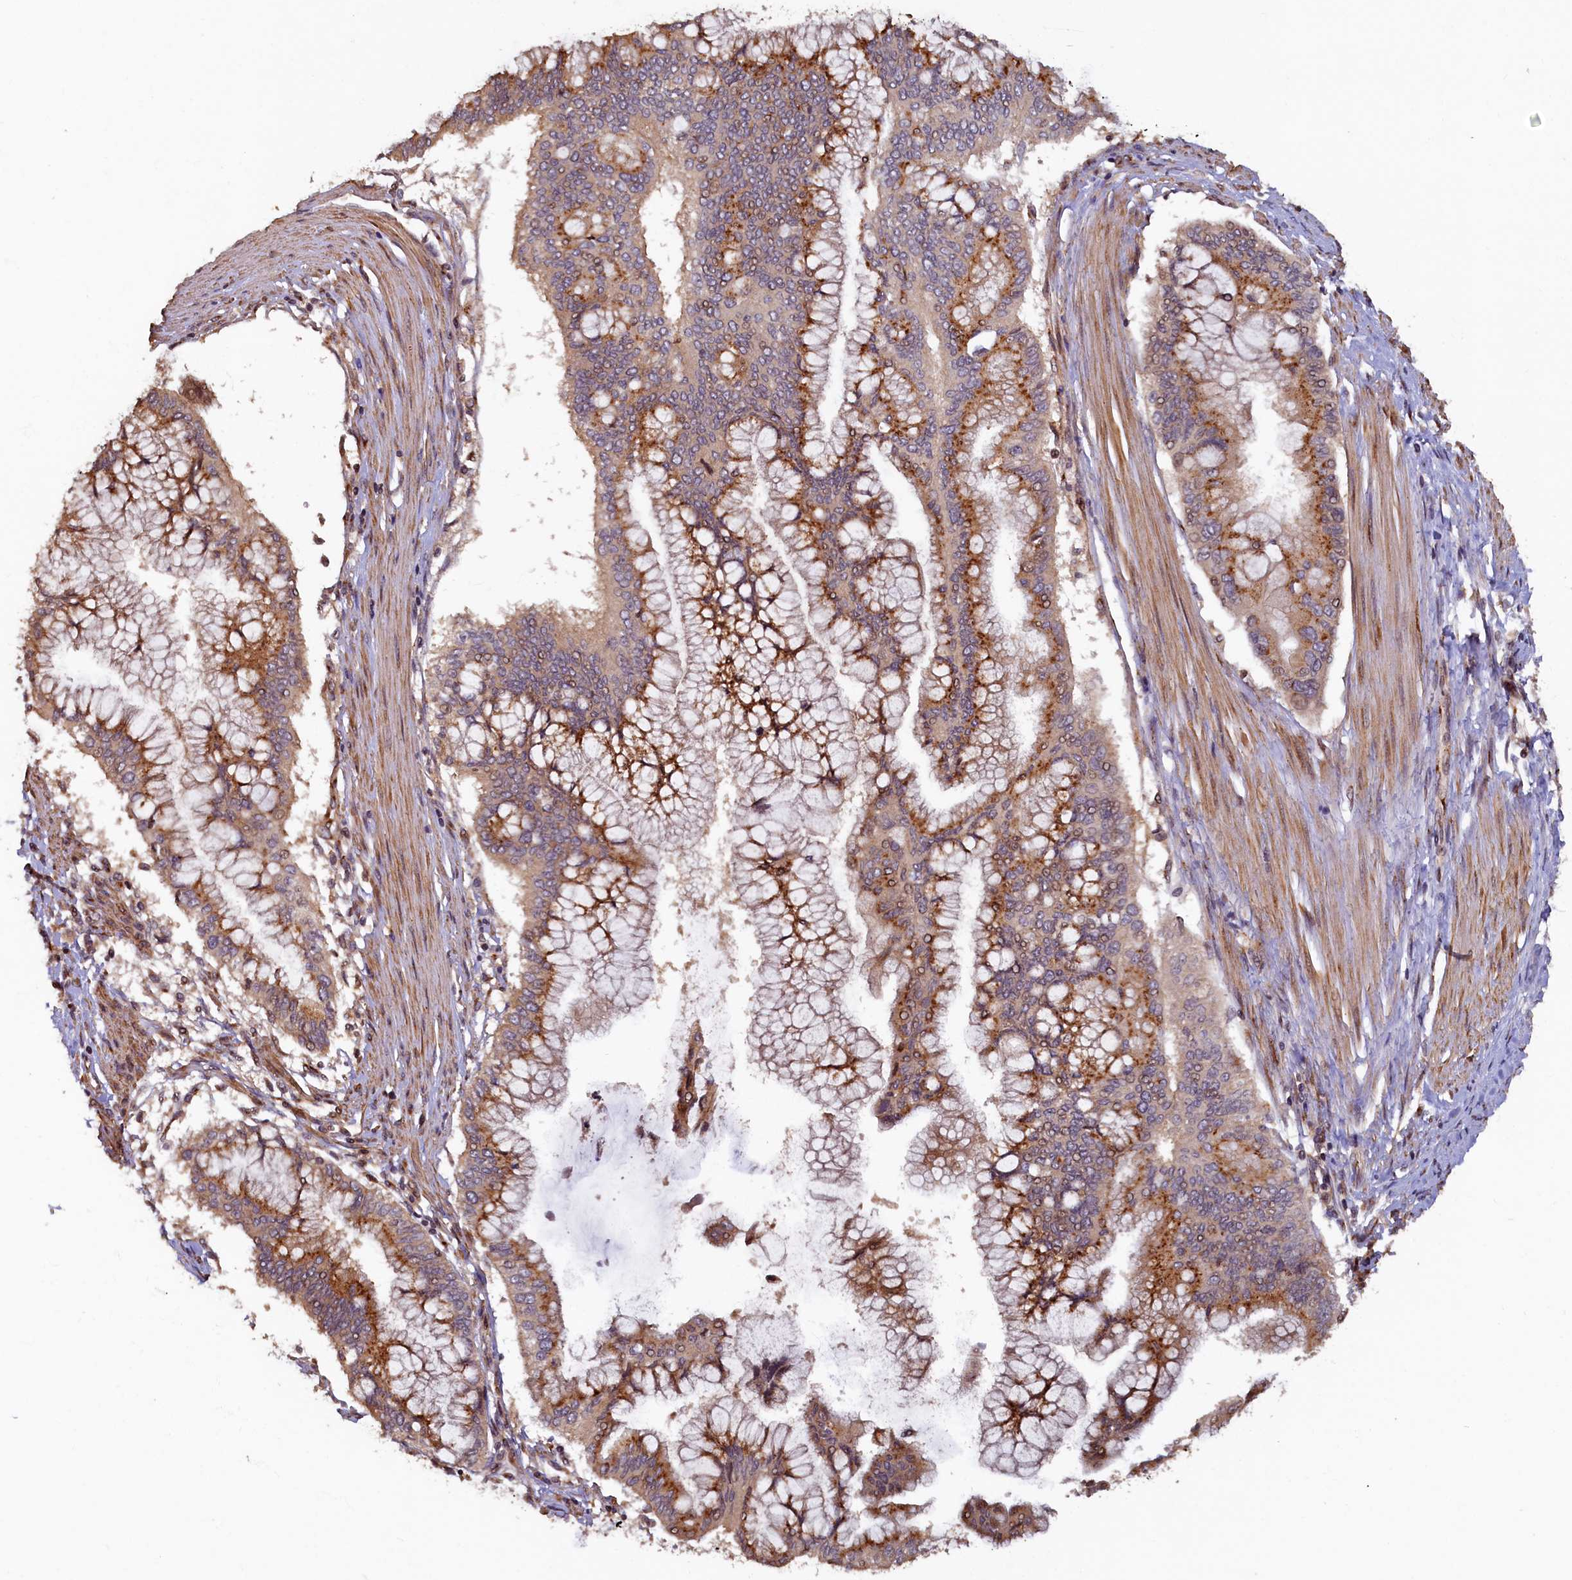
{"staining": {"intensity": "moderate", "quantity": ">75%", "location": "cytoplasmic/membranous"}, "tissue": "pancreatic cancer", "cell_type": "Tumor cells", "image_type": "cancer", "snomed": [{"axis": "morphology", "description": "Adenocarcinoma, NOS"}, {"axis": "topography", "description": "Pancreas"}], "caption": "Immunohistochemistry (IHC) staining of pancreatic adenocarcinoma, which displays medium levels of moderate cytoplasmic/membranous staining in approximately >75% of tumor cells indicating moderate cytoplasmic/membranous protein expression. The staining was performed using DAB (3,3'-diaminobenzidine) (brown) for protein detection and nuclei were counterstained in hematoxylin (blue).", "gene": "TMEM181", "patient": {"sex": "male", "age": 46}}